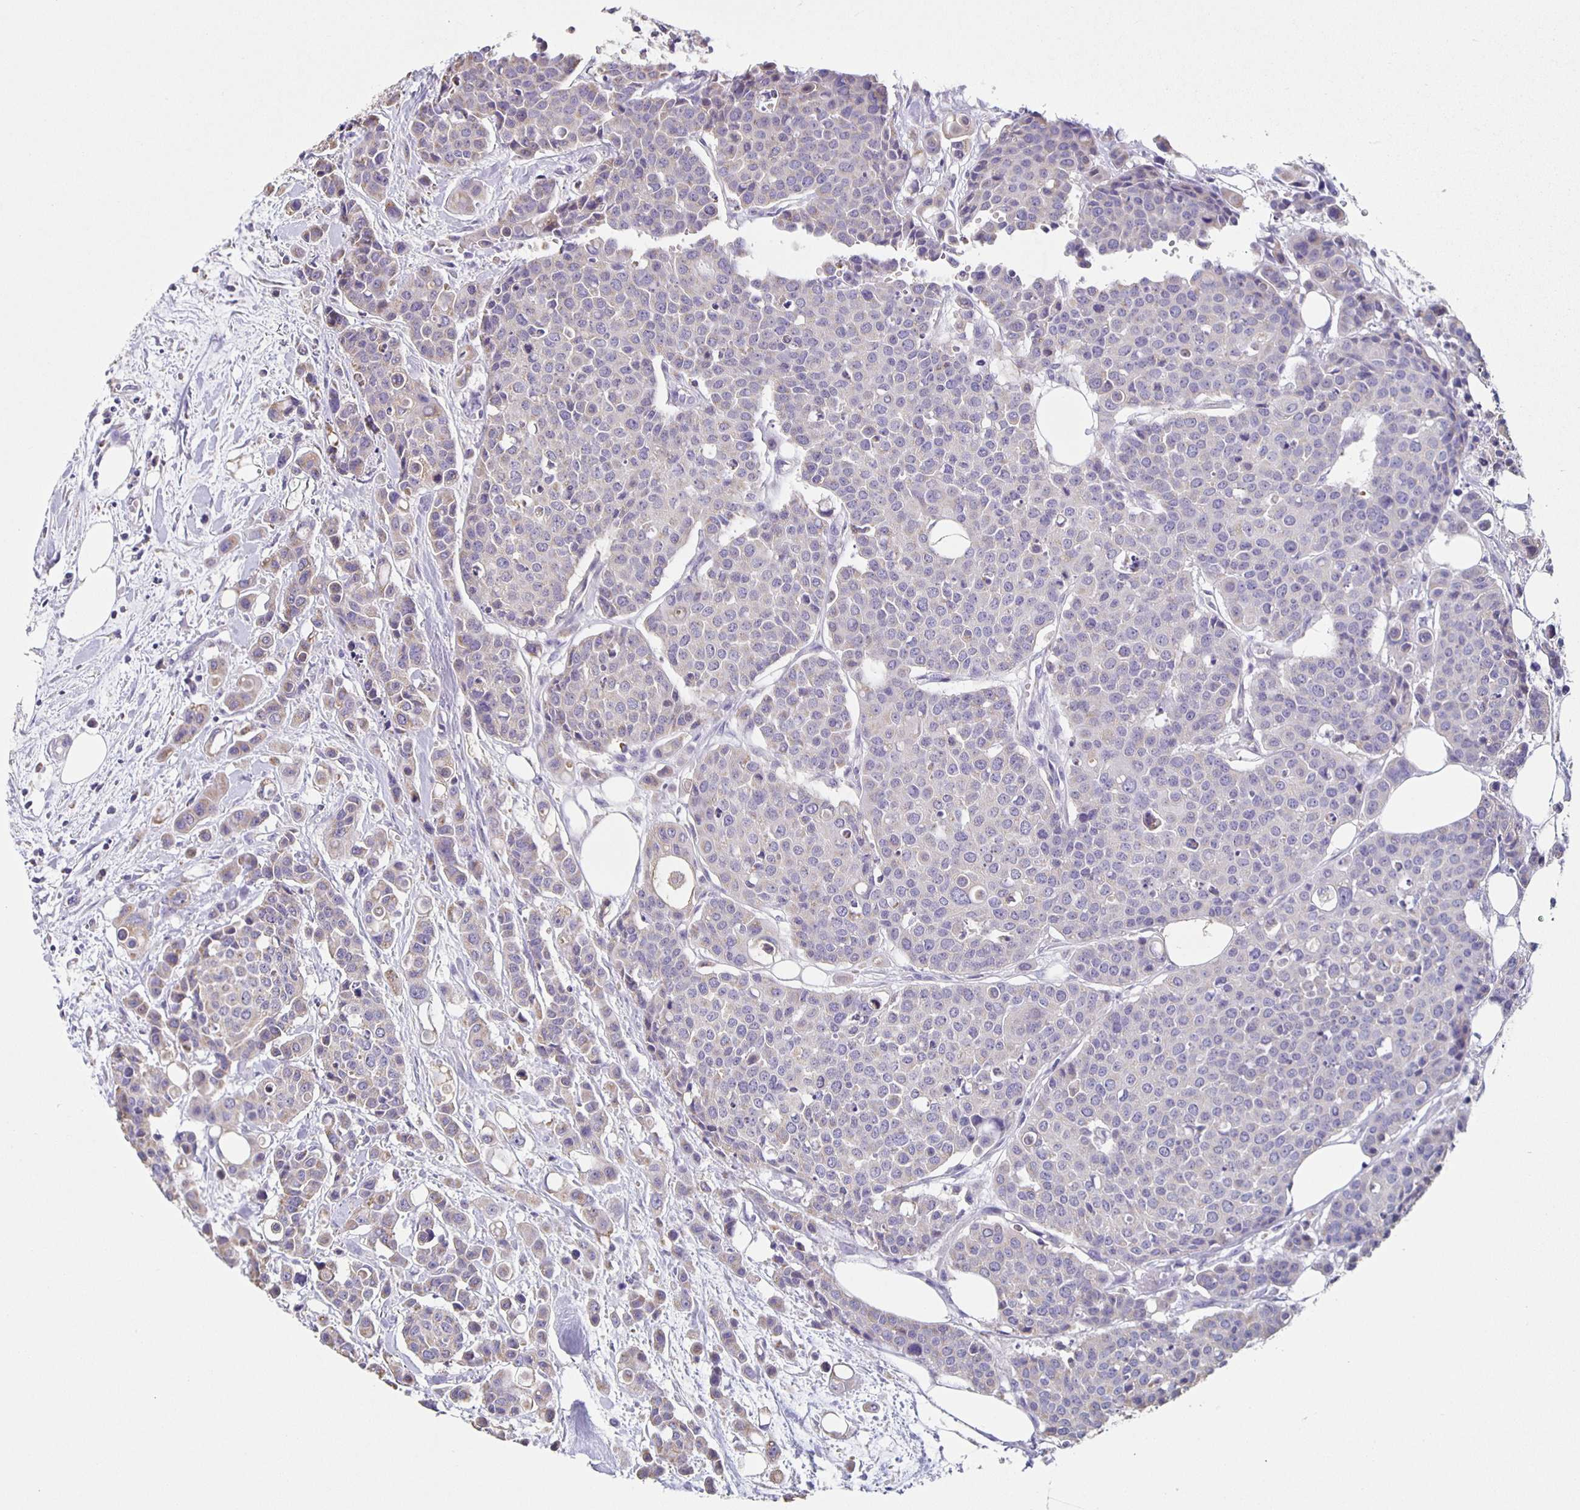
{"staining": {"intensity": "negative", "quantity": "none", "location": "none"}, "tissue": "carcinoid", "cell_type": "Tumor cells", "image_type": "cancer", "snomed": [{"axis": "morphology", "description": "Carcinoid, malignant, NOS"}, {"axis": "topography", "description": "Colon"}], "caption": "An IHC histopathology image of carcinoid is shown. There is no staining in tumor cells of carcinoid.", "gene": "TPPP", "patient": {"sex": "male", "age": 81}}